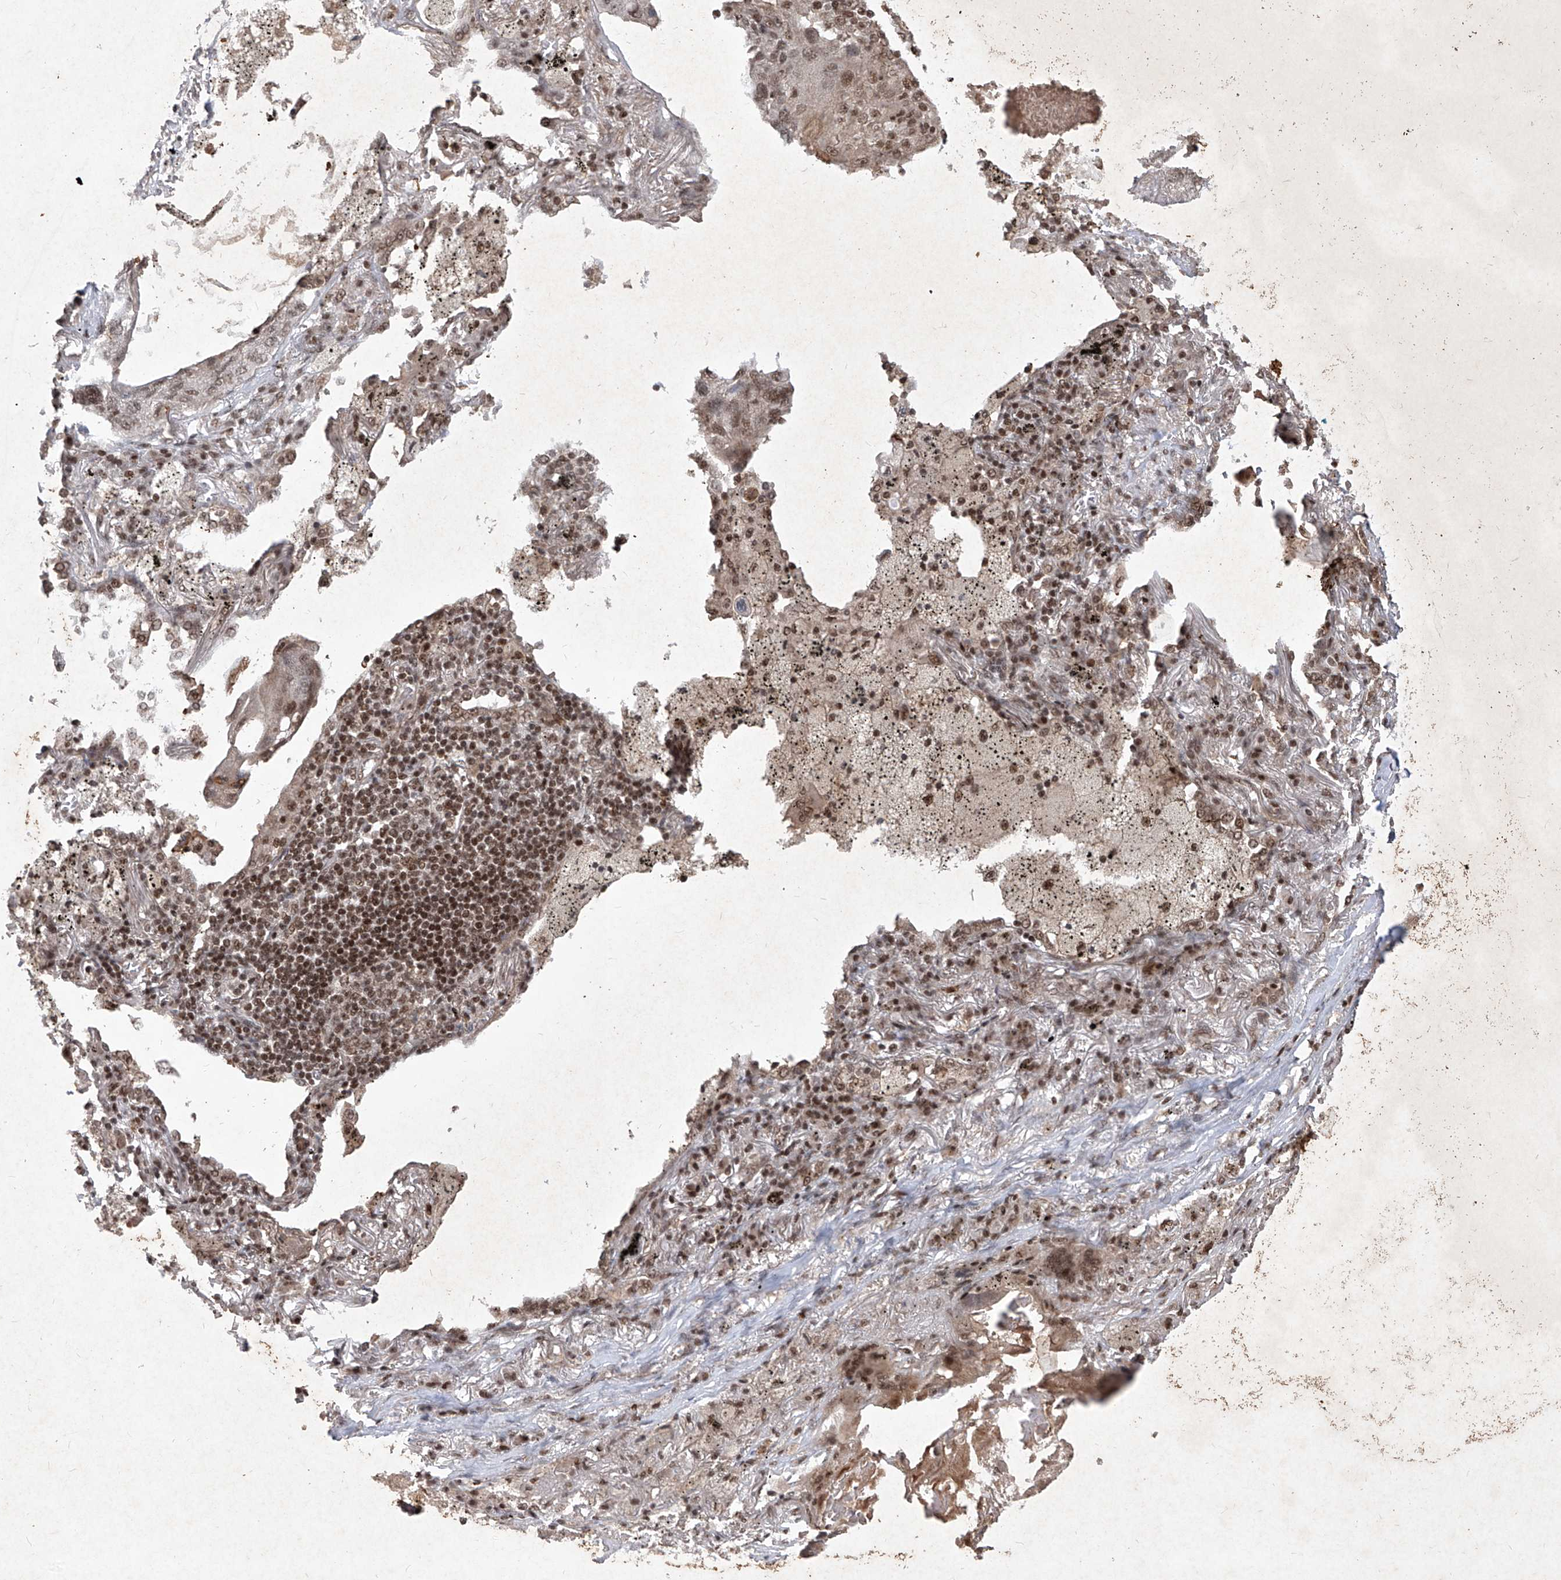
{"staining": {"intensity": "weak", "quantity": "25%-75%", "location": "nuclear"}, "tissue": "lung cancer", "cell_type": "Tumor cells", "image_type": "cancer", "snomed": [{"axis": "morphology", "description": "Squamous cell carcinoma, NOS"}, {"axis": "topography", "description": "Lung"}], "caption": "Squamous cell carcinoma (lung) was stained to show a protein in brown. There is low levels of weak nuclear staining in about 25%-75% of tumor cells.", "gene": "IRF2", "patient": {"sex": "female", "age": 63}}